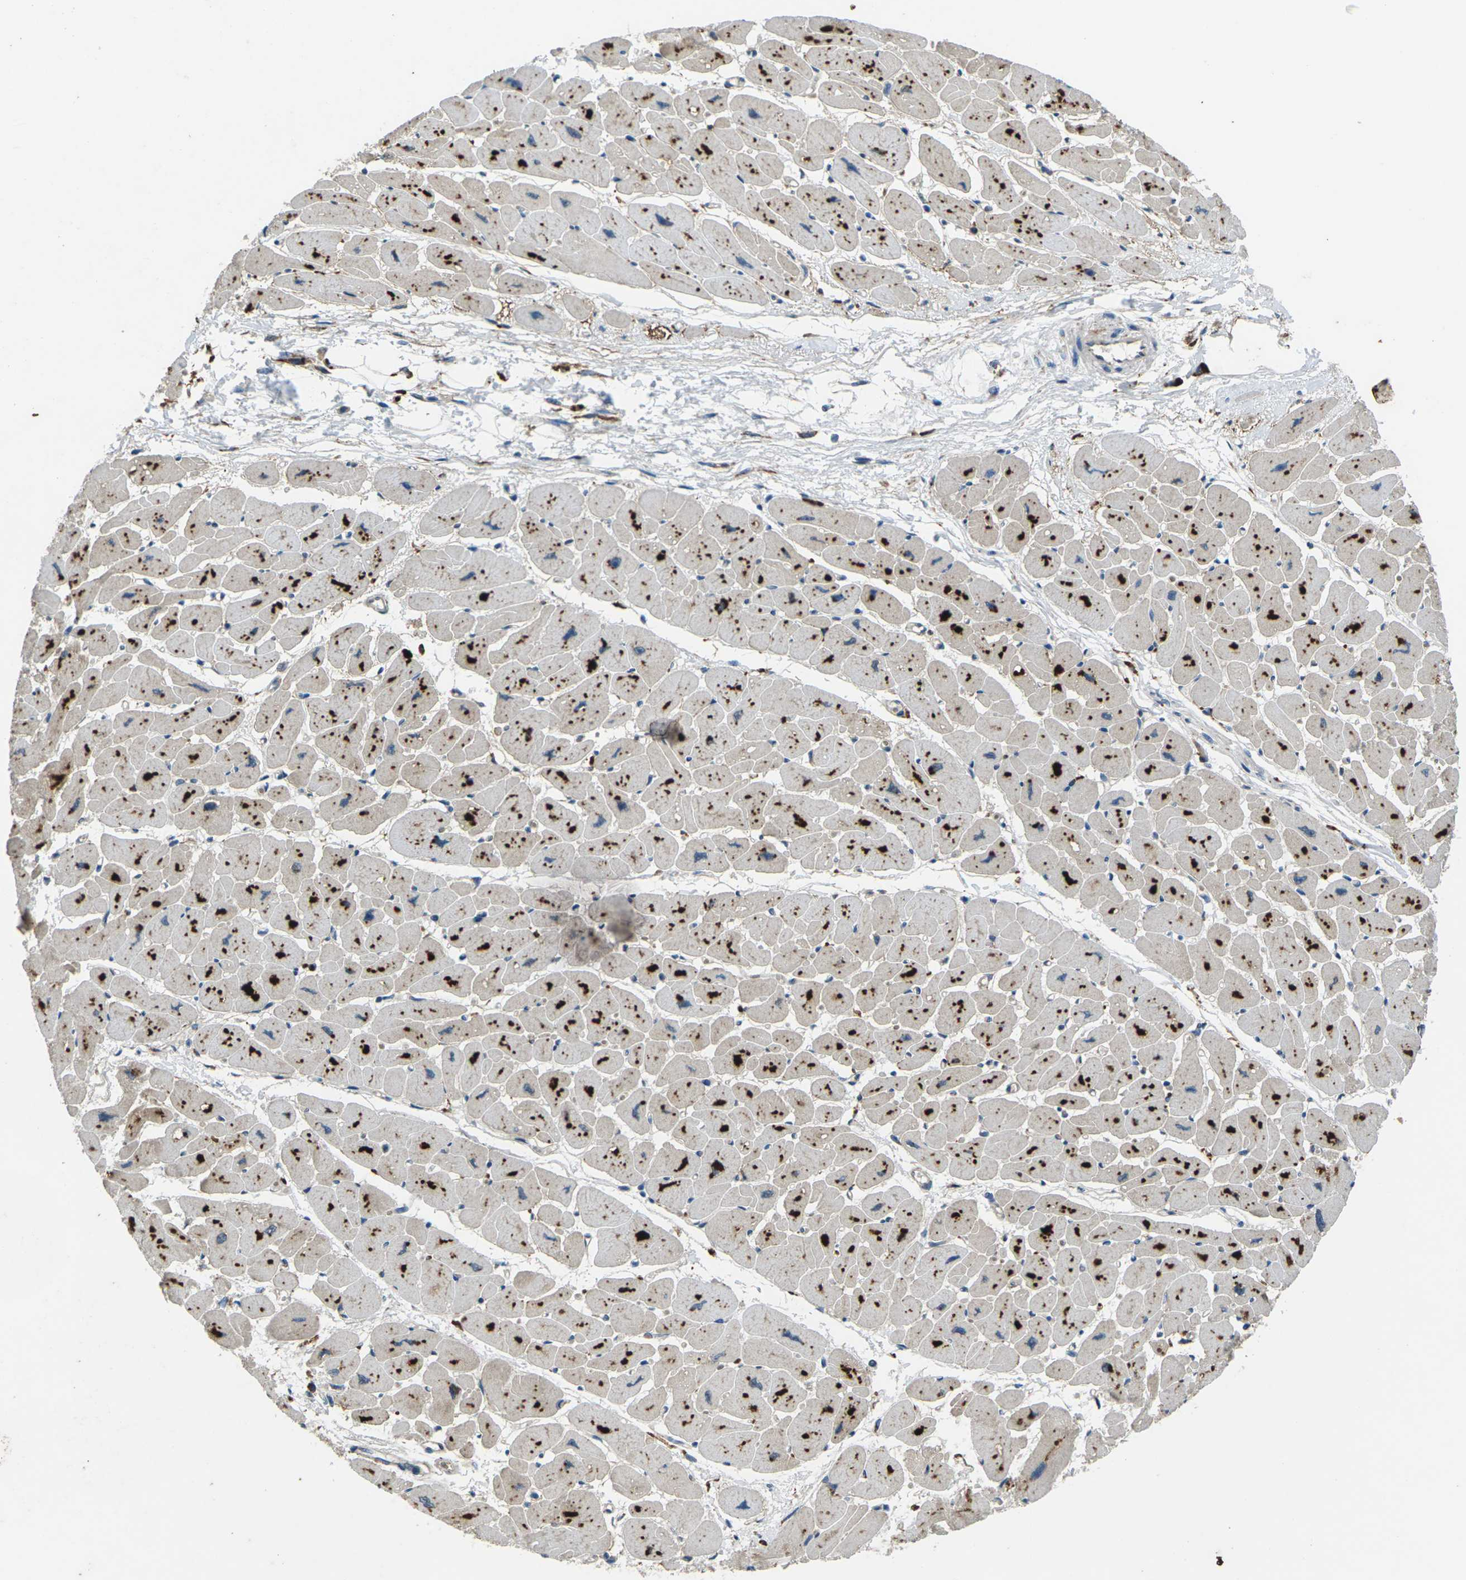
{"staining": {"intensity": "strong", "quantity": ">75%", "location": "cytoplasmic/membranous"}, "tissue": "heart muscle", "cell_type": "Cardiomyocytes", "image_type": "normal", "snomed": [{"axis": "morphology", "description": "Normal tissue, NOS"}, {"axis": "topography", "description": "Heart"}], "caption": "Protein expression analysis of unremarkable heart muscle displays strong cytoplasmic/membranous positivity in about >75% of cardiomyocytes.", "gene": "SLC31A2", "patient": {"sex": "female", "age": 54}}